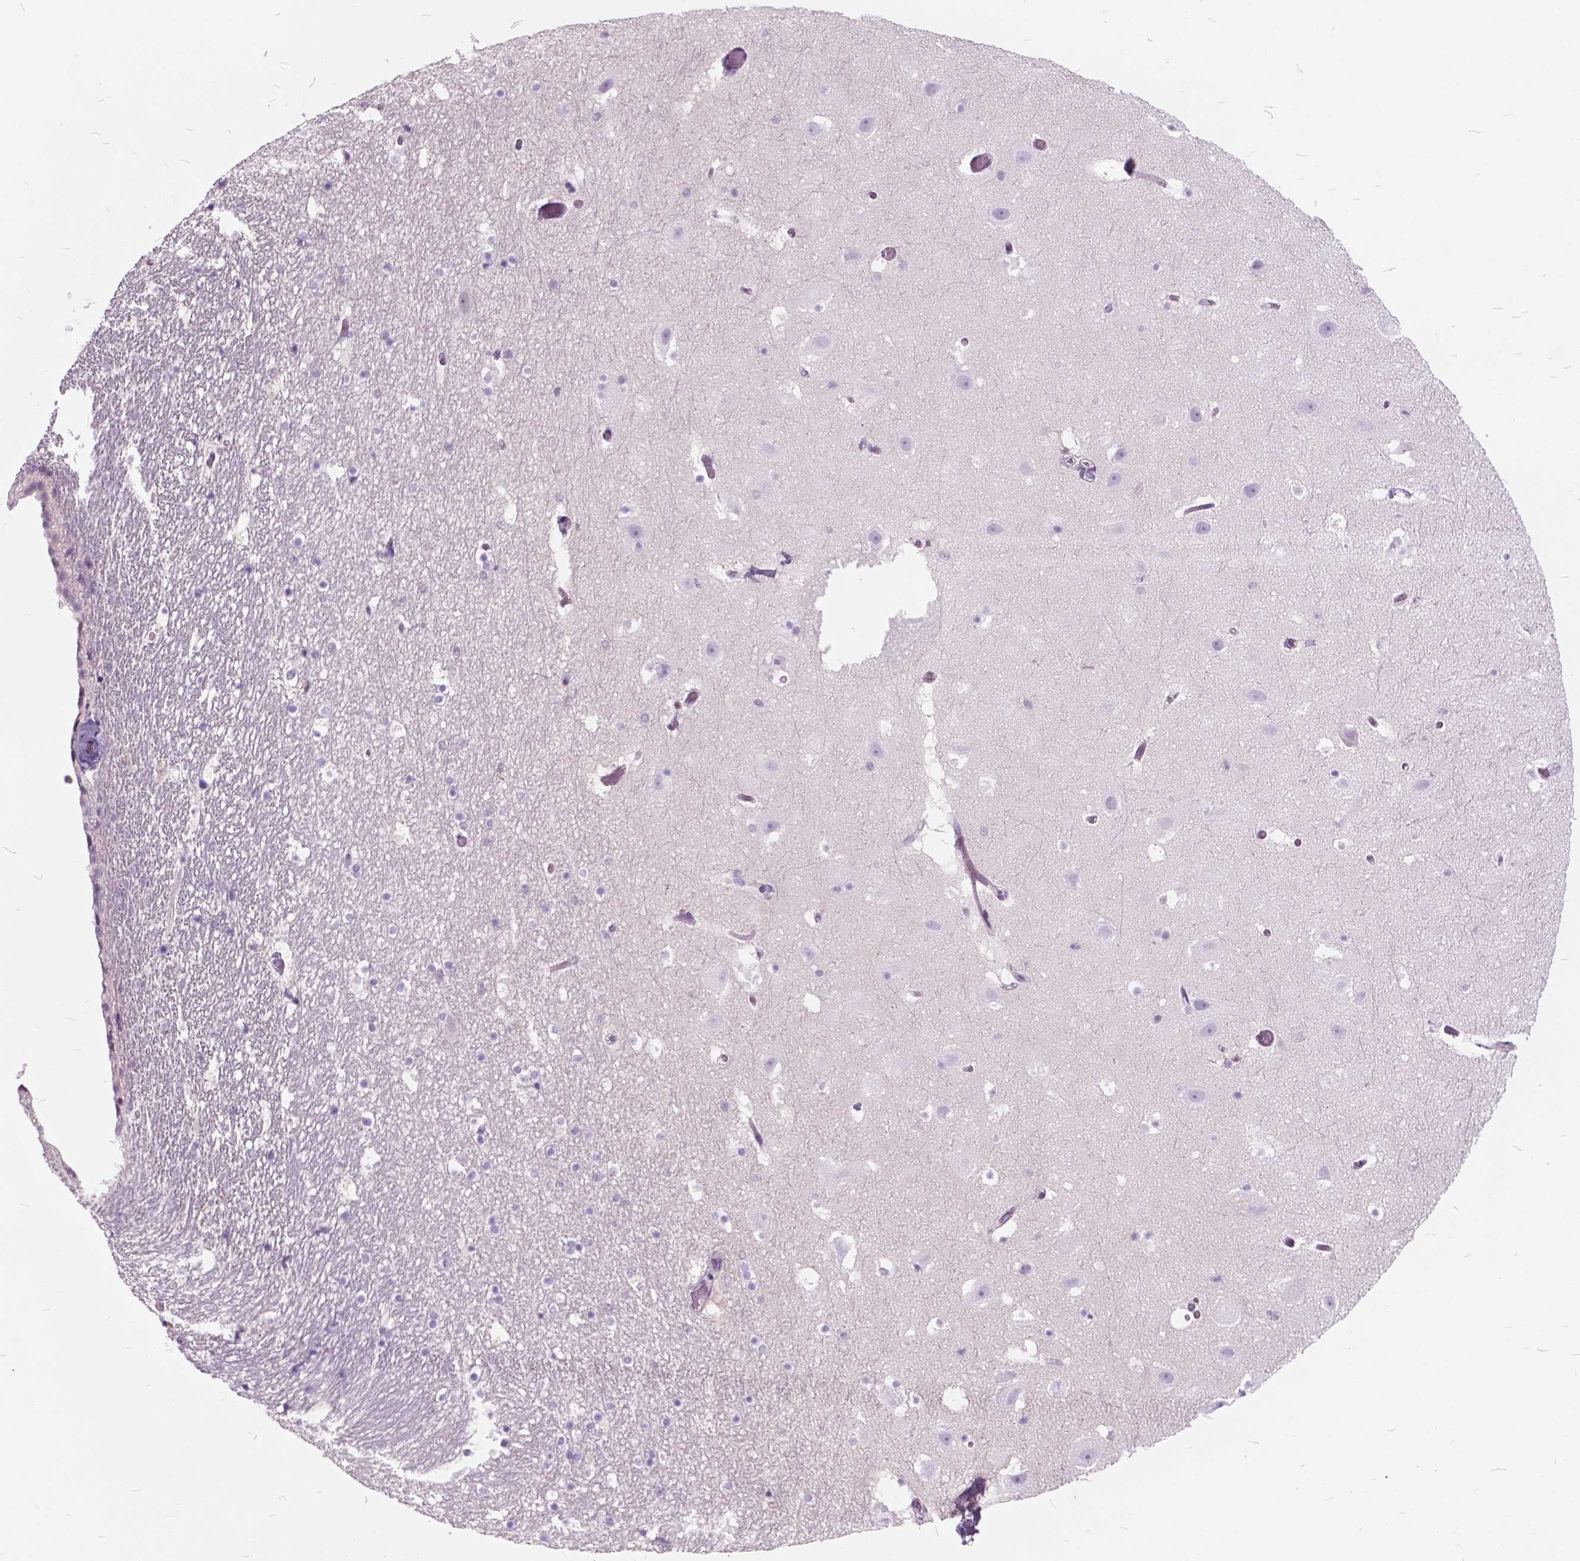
{"staining": {"intensity": "negative", "quantity": "none", "location": "none"}, "tissue": "hippocampus", "cell_type": "Glial cells", "image_type": "normal", "snomed": [{"axis": "morphology", "description": "Normal tissue, NOS"}, {"axis": "topography", "description": "Hippocampus"}], "caption": "This is a micrograph of immunohistochemistry staining of normal hippocampus, which shows no positivity in glial cells.", "gene": "SP140", "patient": {"sex": "male", "age": 26}}